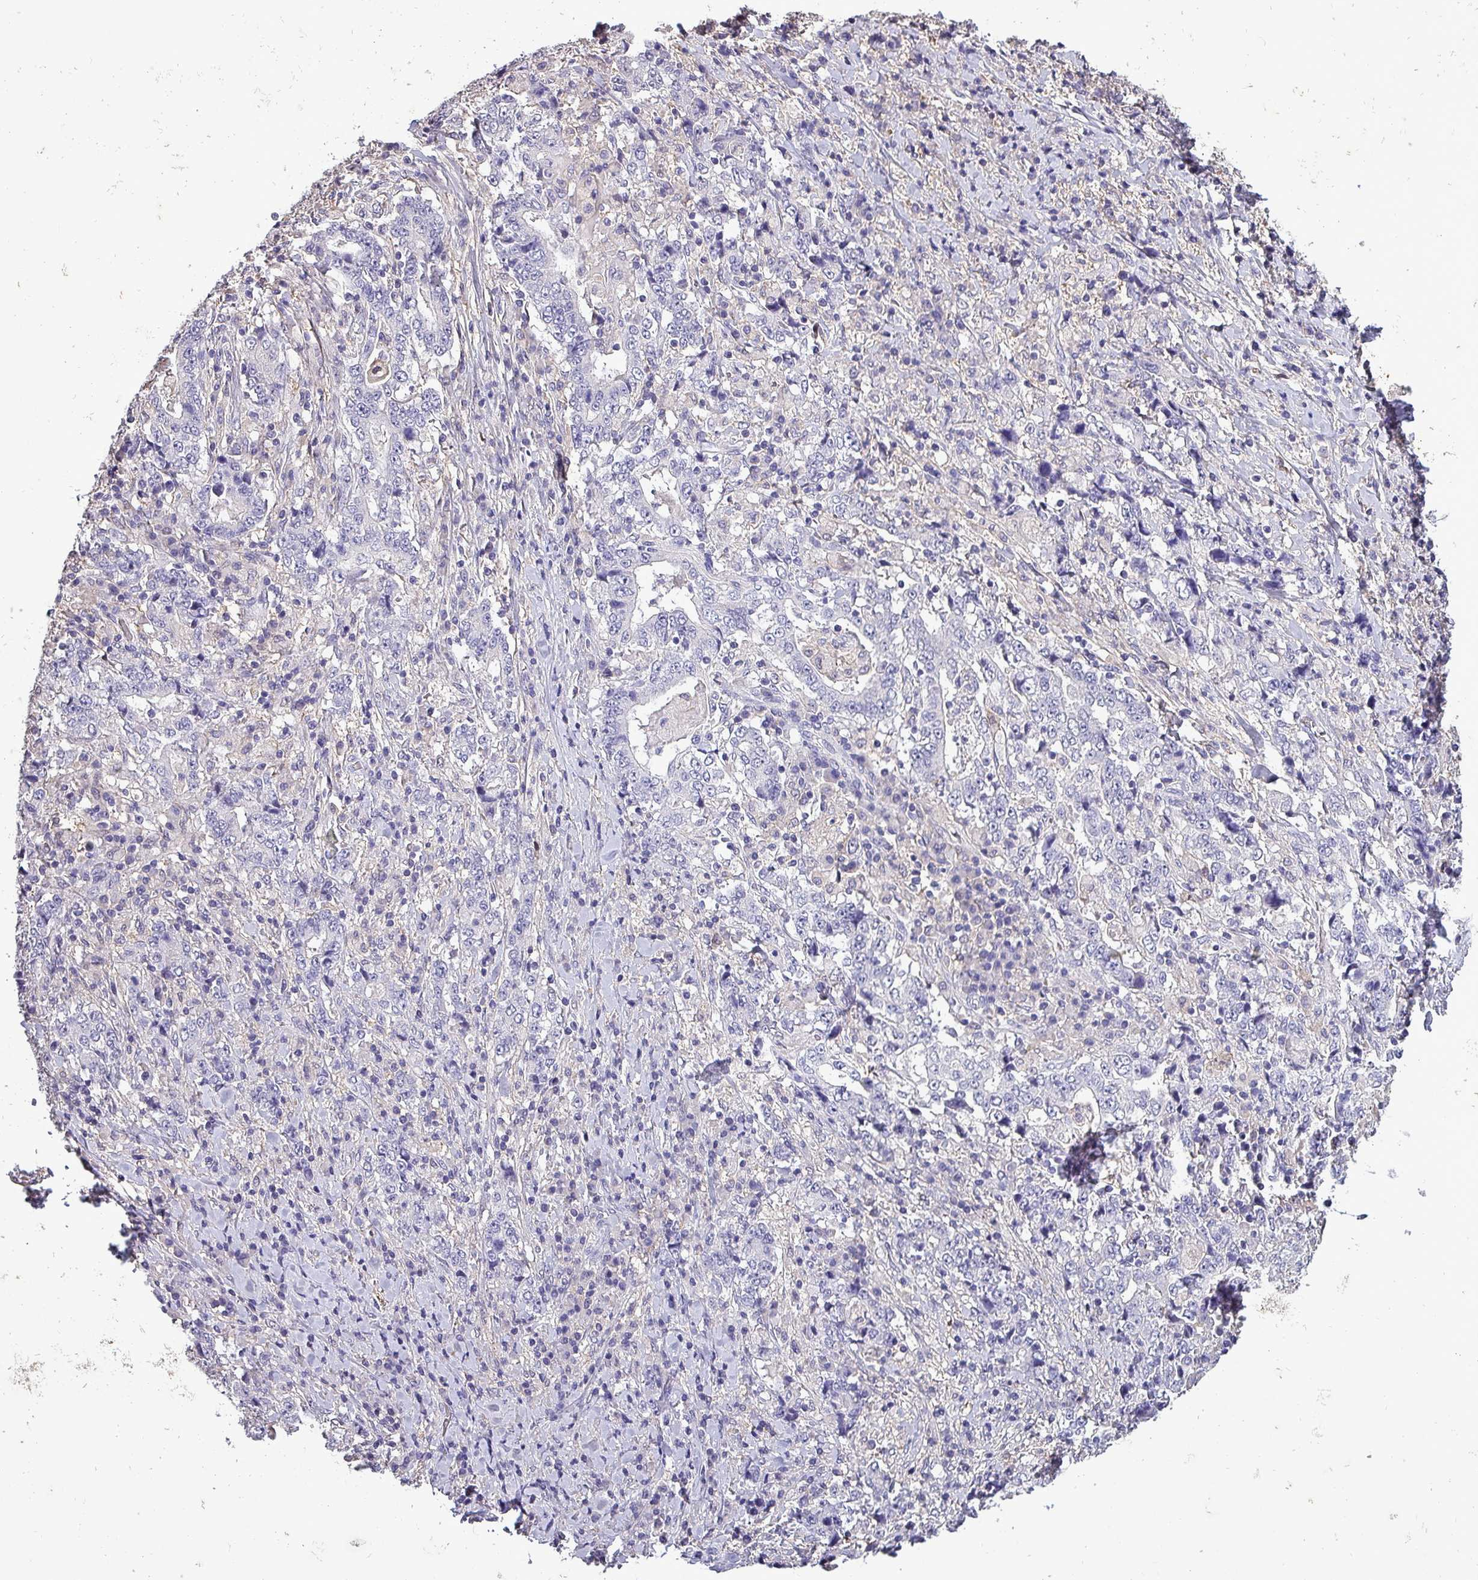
{"staining": {"intensity": "negative", "quantity": "none", "location": "none"}, "tissue": "stomach cancer", "cell_type": "Tumor cells", "image_type": "cancer", "snomed": [{"axis": "morphology", "description": "Normal tissue, NOS"}, {"axis": "morphology", "description": "Adenocarcinoma, NOS"}, {"axis": "topography", "description": "Stomach, upper"}, {"axis": "topography", "description": "Stomach"}], "caption": "Immunohistochemistry (IHC) of human stomach cancer (adenocarcinoma) shows no staining in tumor cells.", "gene": "HTRA4", "patient": {"sex": "male", "age": 59}}